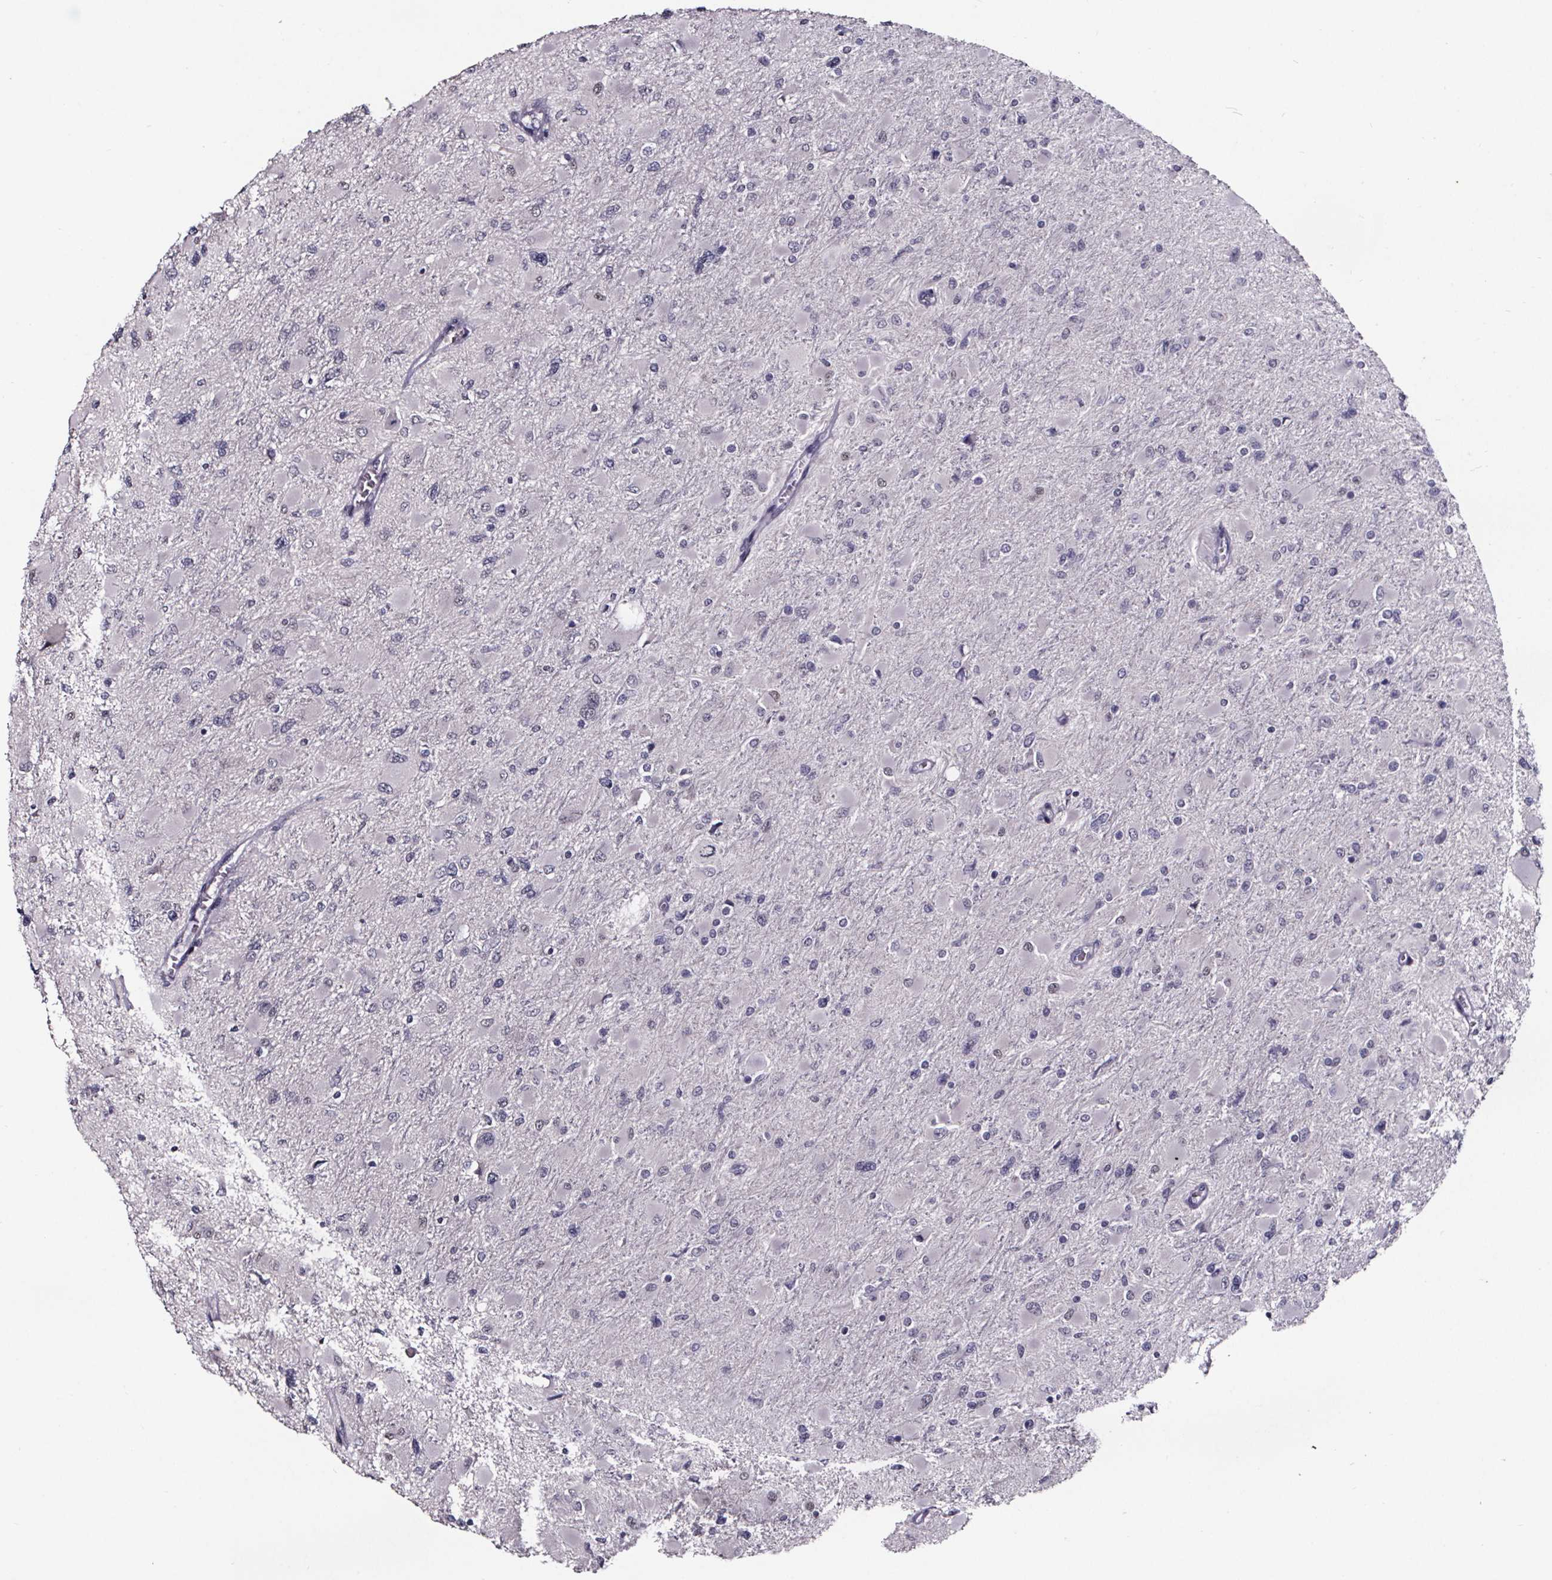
{"staining": {"intensity": "negative", "quantity": "none", "location": "none"}, "tissue": "glioma", "cell_type": "Tumor cells", "image_type": "cancer", "snomed": [{"axis": "morphology", "description": "Glioma, malignant, High grade"}, {"axis": "topography", "description": "Cerebral cortex"}], "caption": "Tumor cells are negative for brown protein staining in glioma.", "gene": "AR", "patient": {"sex": "female", "age": 36}}